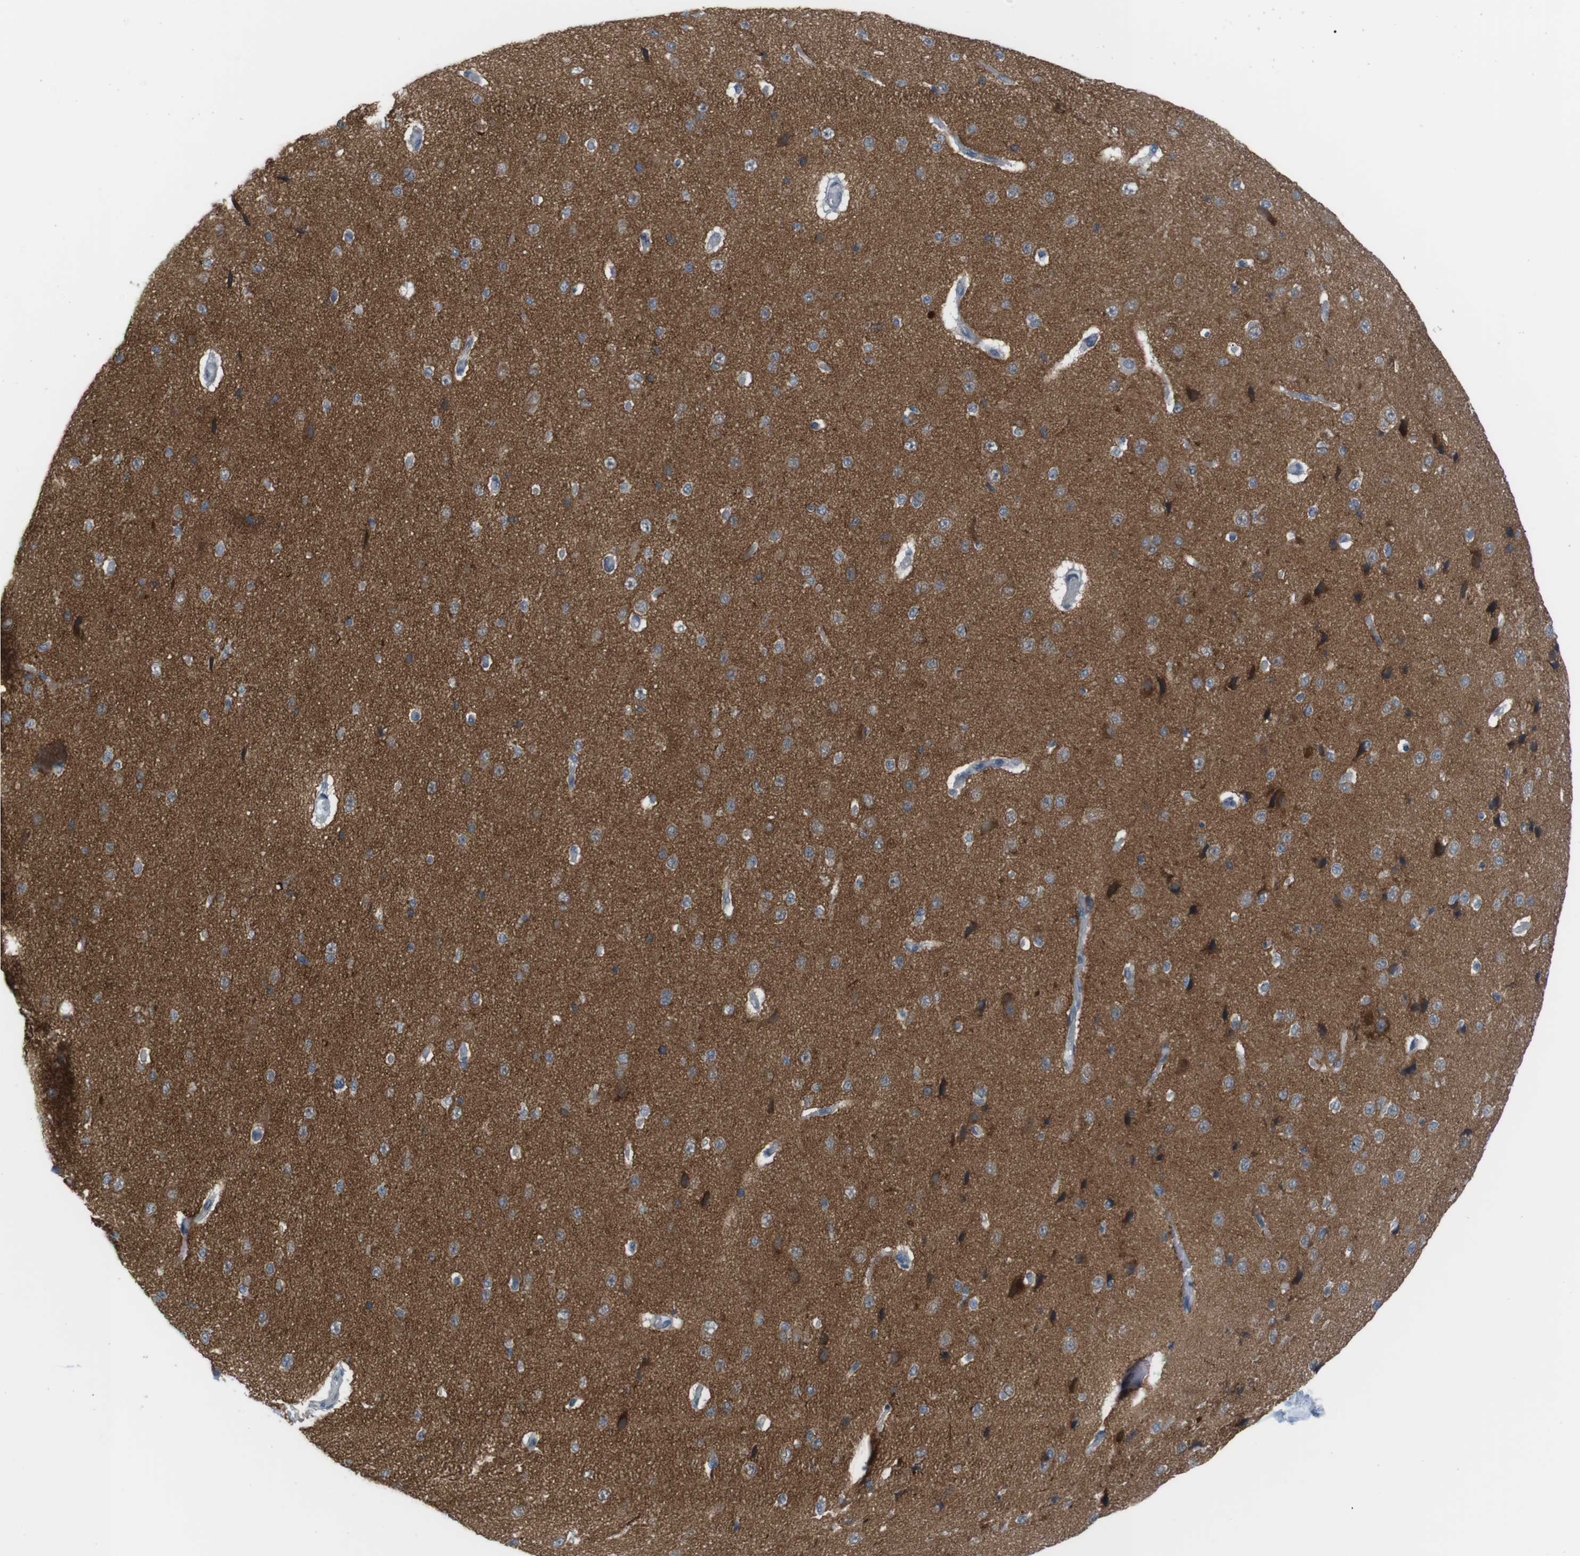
{"staining": {"intensity": "negative", "quantity": "none", "location": "none"}, "tissue": "cerebral cortex", "cell_type": "Endothelial cells", "image_type": "normal", "snomed": [{"axis": "morphology", "description": "Normal tissue, NOS"}, {"axis": "morphology", "description": "Developmental malformation"}, {"axis": "topography", "description": "Cerebral cortex"}], "caption": "This is an immunohistochemistry (IHC) image of normal cerebral cortex. There is no positivity in endothelial cells.", "gene": "RTN3", "patient": {"sex": "female", "age": 30}}